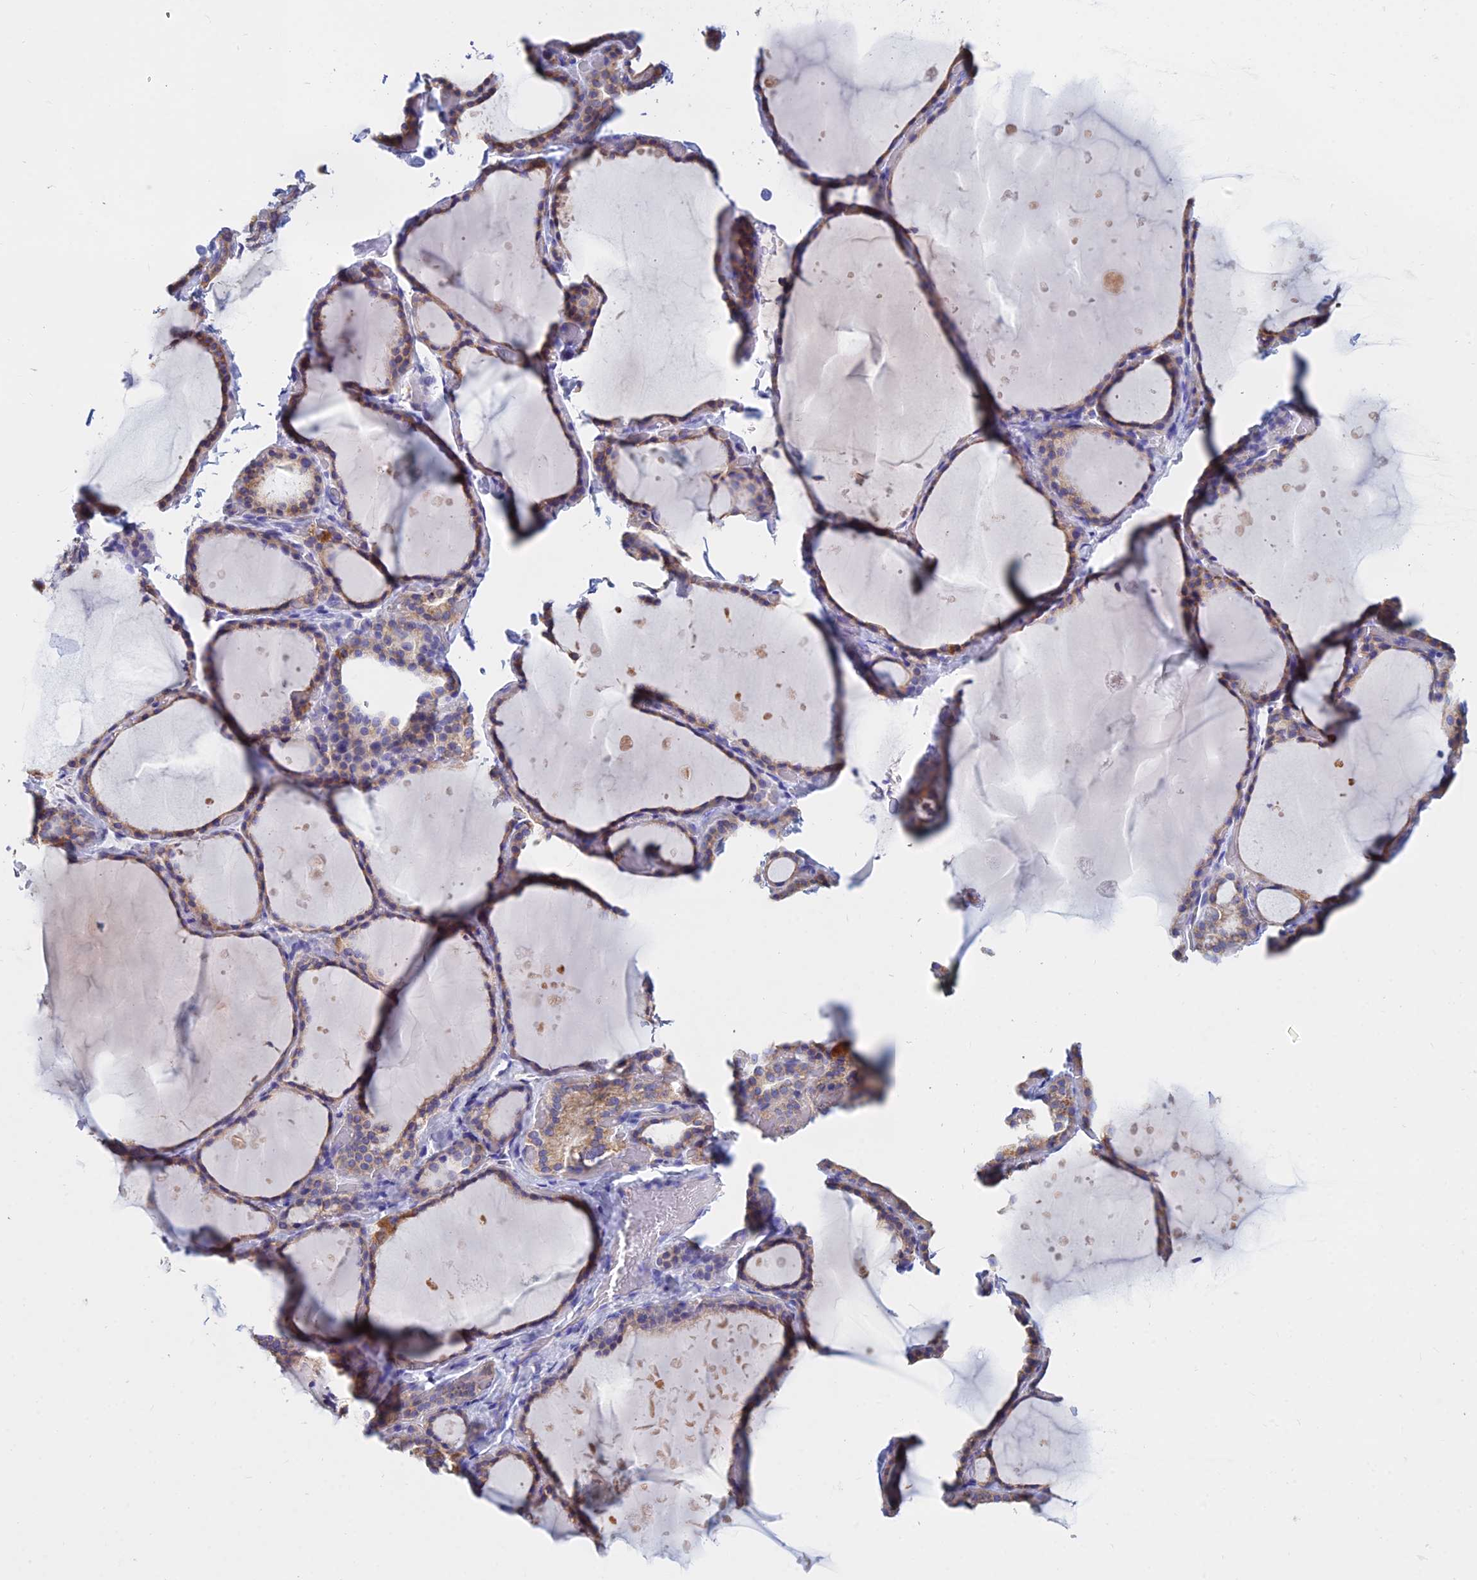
{"staining": {"intensity": "moderate", "quantity": "25%-75%", "location": "cytoplasmic/membranous"}, "tissue": "thyroid gland", "cell_type": "Glandular cells", "image_type": "normal", "snomed": [{"axis": "morphology", "description": "Normal tissue, NOS"}, {"axis": "topography", "description": "Thyroid gland"}], "caption": "This photomicrograph reveals unremarkable thyroid gland stained with immunohistochemistry (IHC) to label a protein in brown. The cytoplasmic/membranous of glandular cells show moderate positivity for the protein. Nuclei are counter-stained blue.", "gene": "MGST1", "patient": {"sex": "female", "age": 44}}